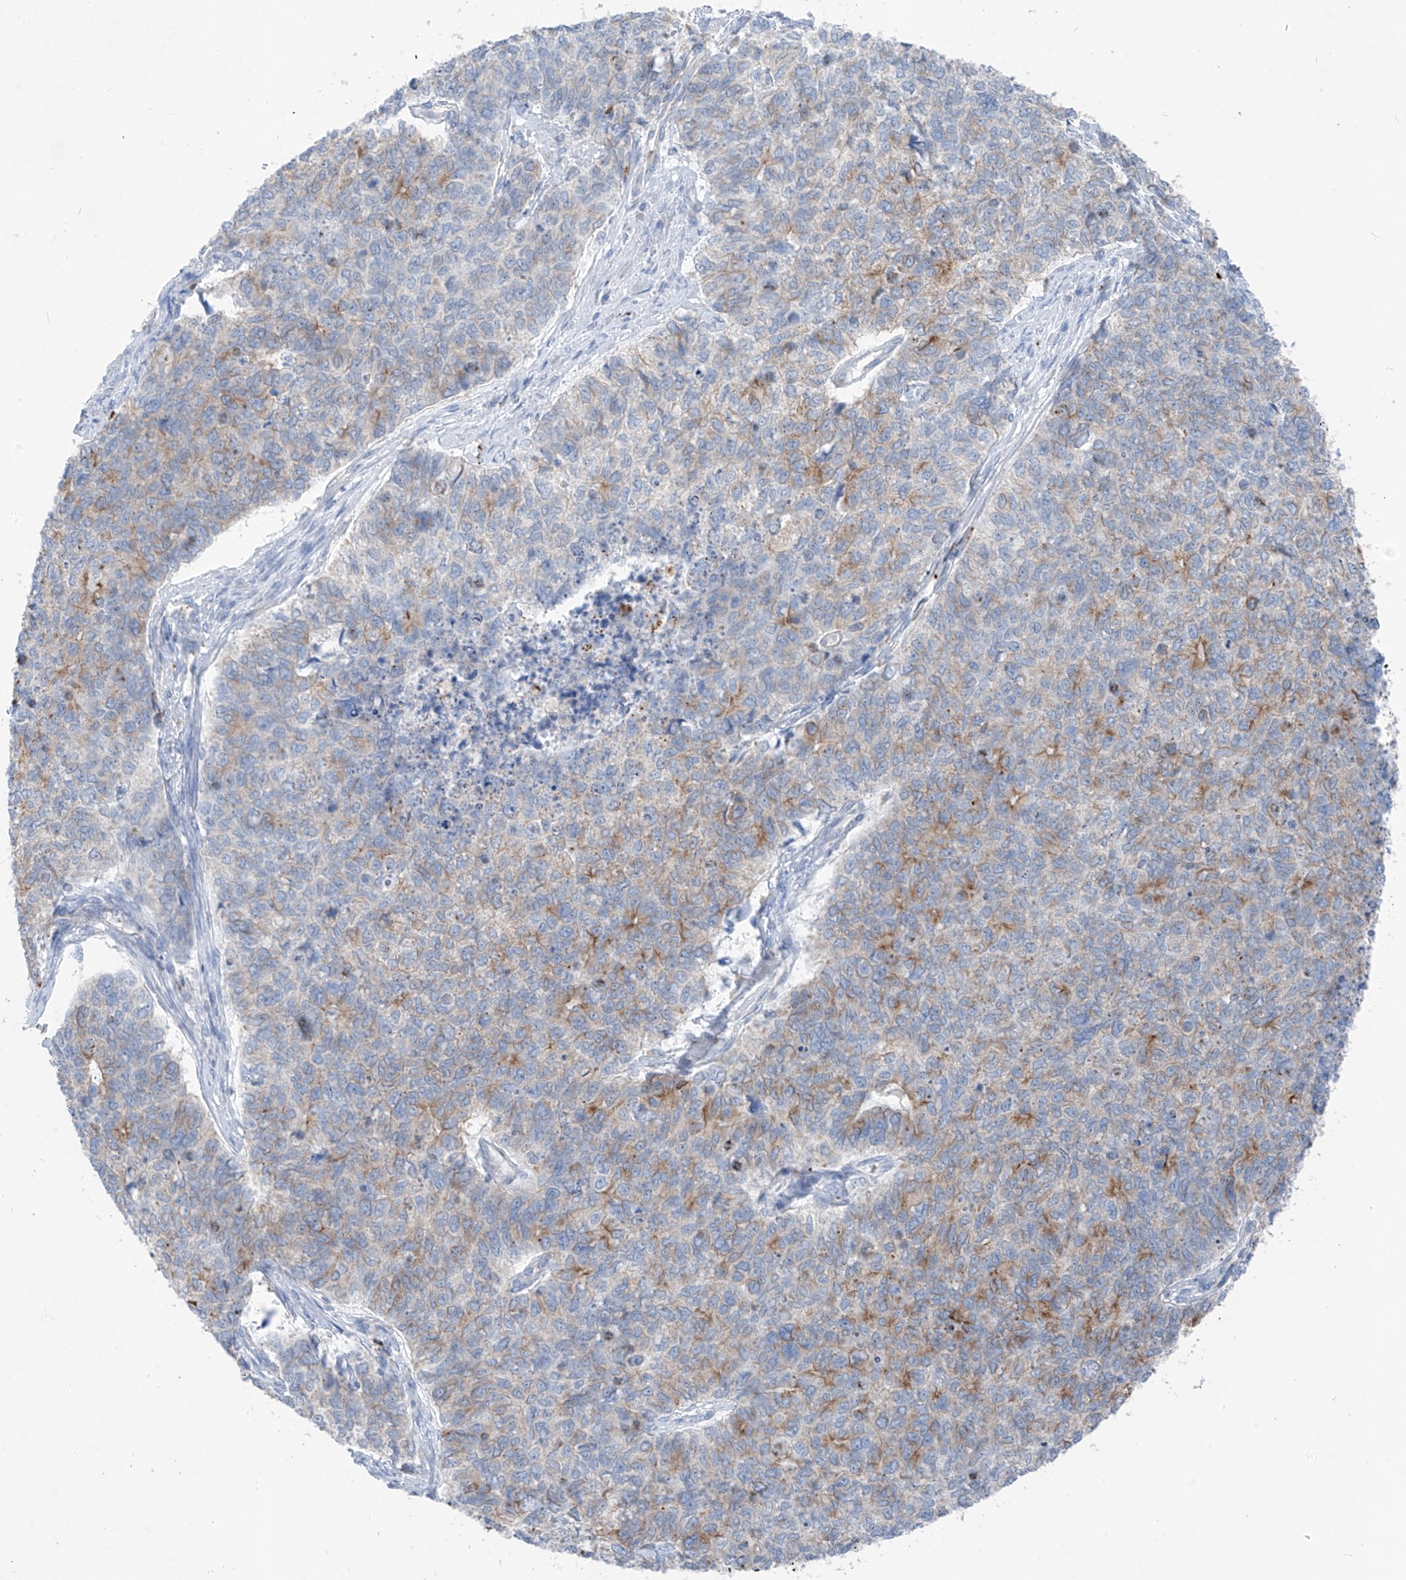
{"staining": {"intensity": "moderate", "quantity": "<25%", "location": "cytoplasmic/membranous"}, "tissue": "cervical cancer", "cell_type": "Tumor cells", "image_type": "cancer", "snomed": [{"axis": "morphology", "description": "Squamous cell carcinoma, NOS"}, {"axis": "topography", "description": "Cervix"}], "caption": "Tumor cells show low levels of moderate cytoplasmic/membranous expression in approximately <25% of cells in human cervical squamous cell carcinoma.", "gene": "GPR137C", "patient": {"sex": "female", "age": 63}}